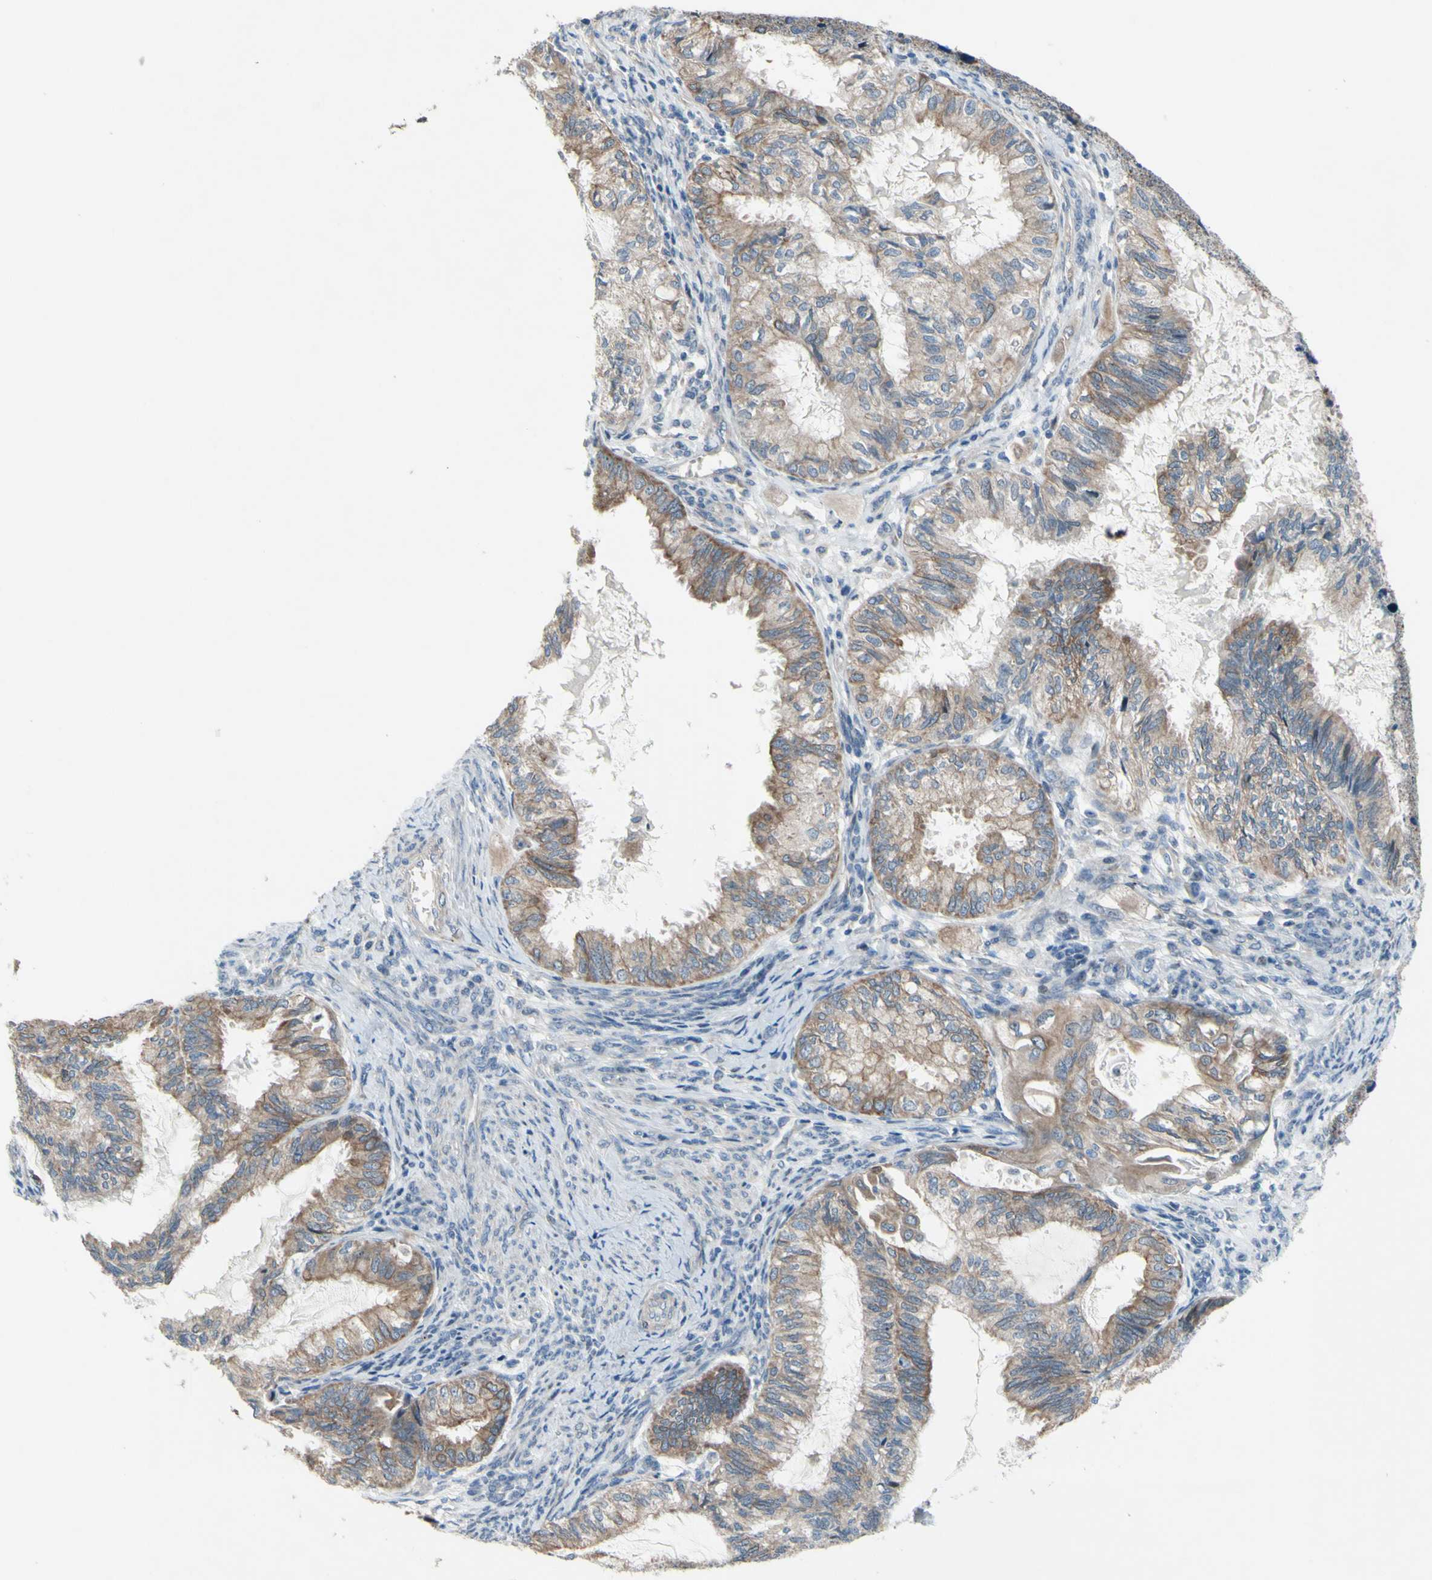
{"staining": {"intensity": "moderate", "quantity": ">75%", "location": "cytoplasmic/membranous"}, "tissue": "cervical cancer", "cell_type": "Tumor cells", "image_type": "cancer", "snomed": [{"axis": "morphology", "description": "Normal tissue, NOS"}, {"axis": "morphology", "description": "Adenocarcinoma, NOS"}, {"axis": "topography", "description": "Cervix"}, {"axis": "topography", "description": "Endometrium"}], "caption": "Cervical cancer stained with a brown dye shows moderate cytoplasmic/membranous positive expression in approximately >75% of tumor cells.", "gene": "GRAMD2B", "patient": {"sex": "female", "age": 86}}